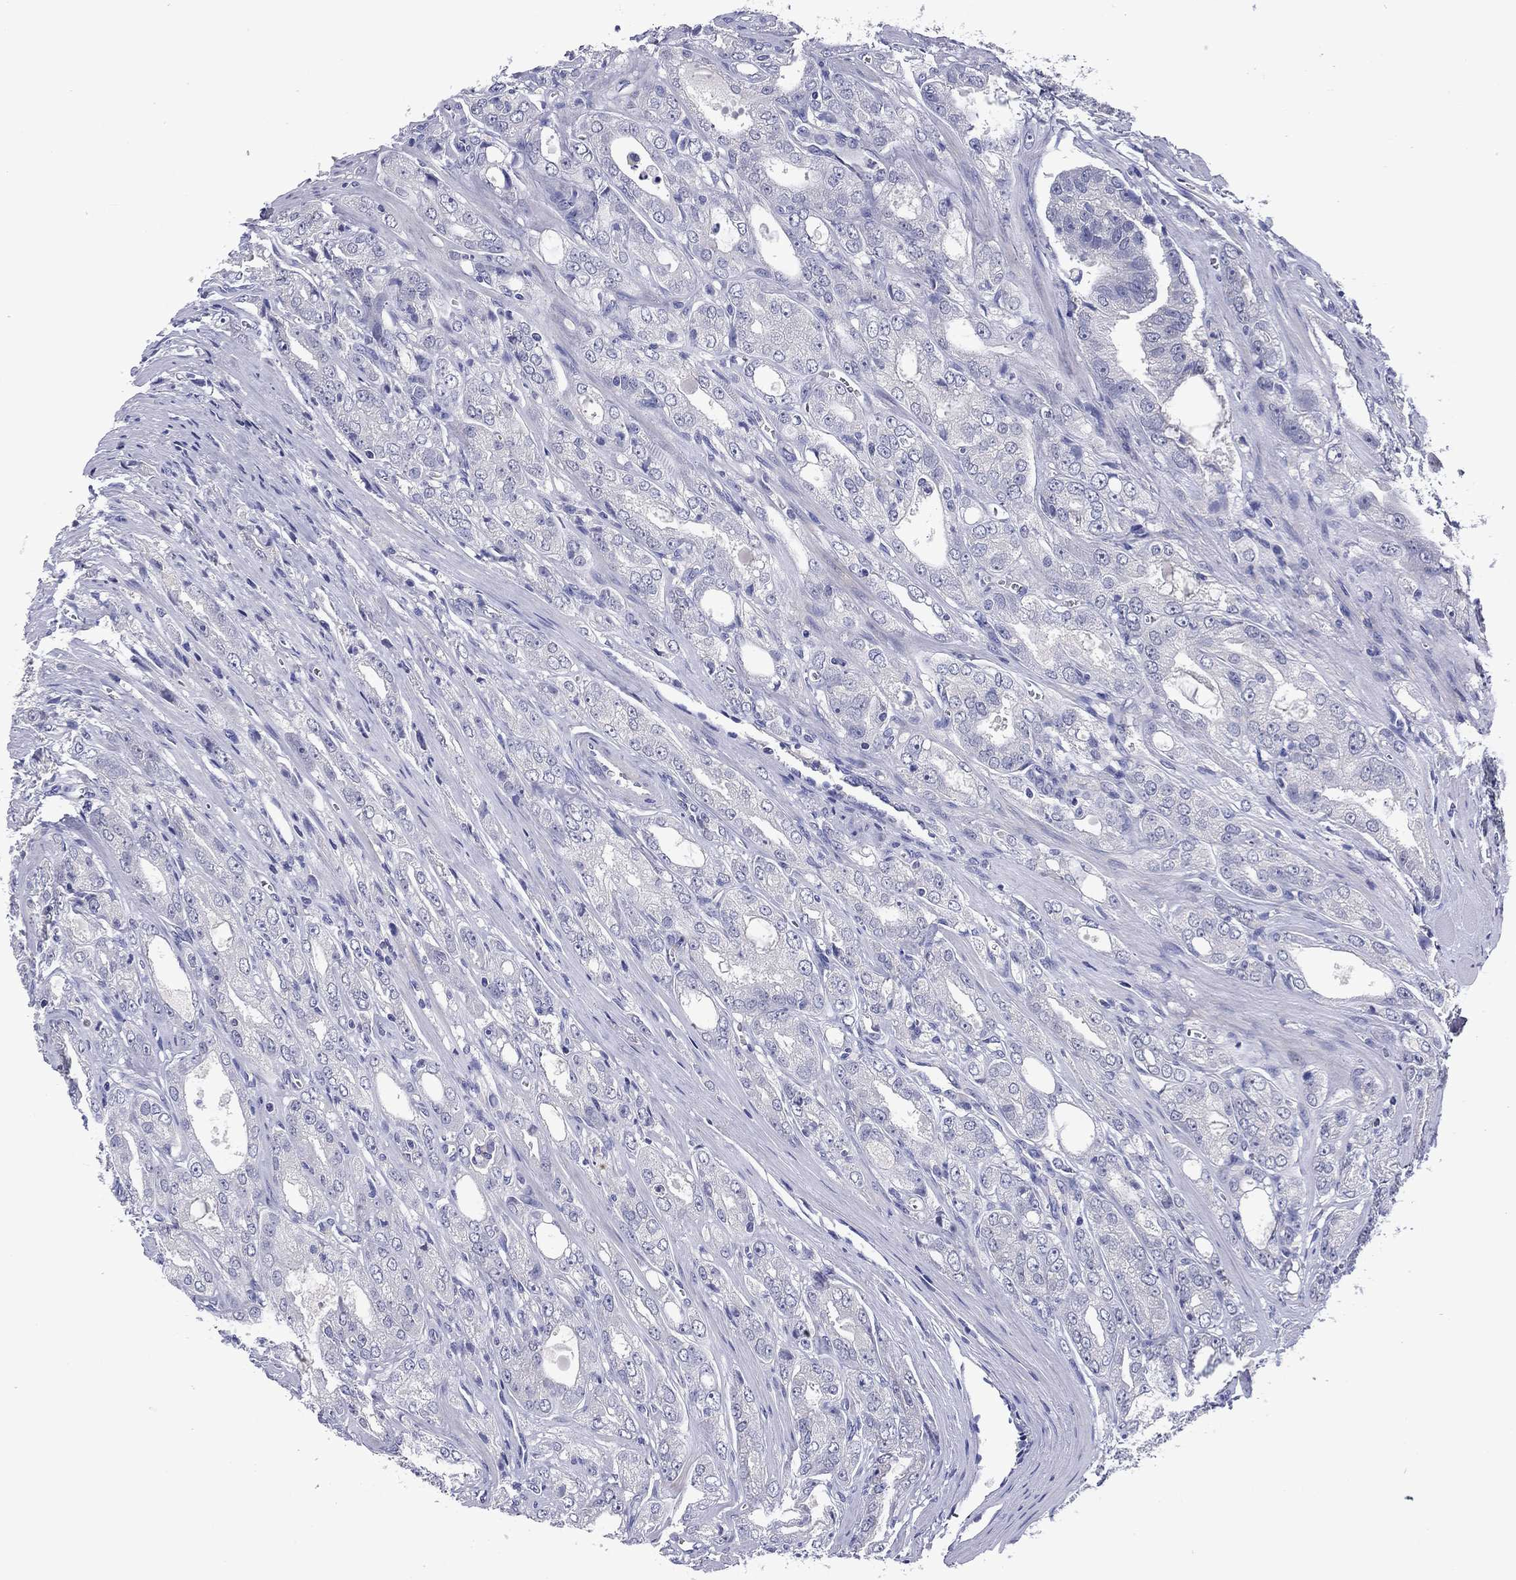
{"staining": {"intensity": "negative", "quantity": "none", "location": "none"}, "tissue": "prostate cancer", "cell_type": "Tumor cells", "image_type": "cancer", "snomed": [{"axis": "morphology", "description": "Adenocarcinoma, NOS"}, {"axis": "morphology", "description": "Adenocarcinoma, High grade"}, {"axis": "topography", "description": "Prostate"}], "caption": "Prostate cancer was stained to show a protein in brown. There is no significant expression in tumor cells.", "gene": "CNDP1", "patient": {"sex": "male", "age": 70}}